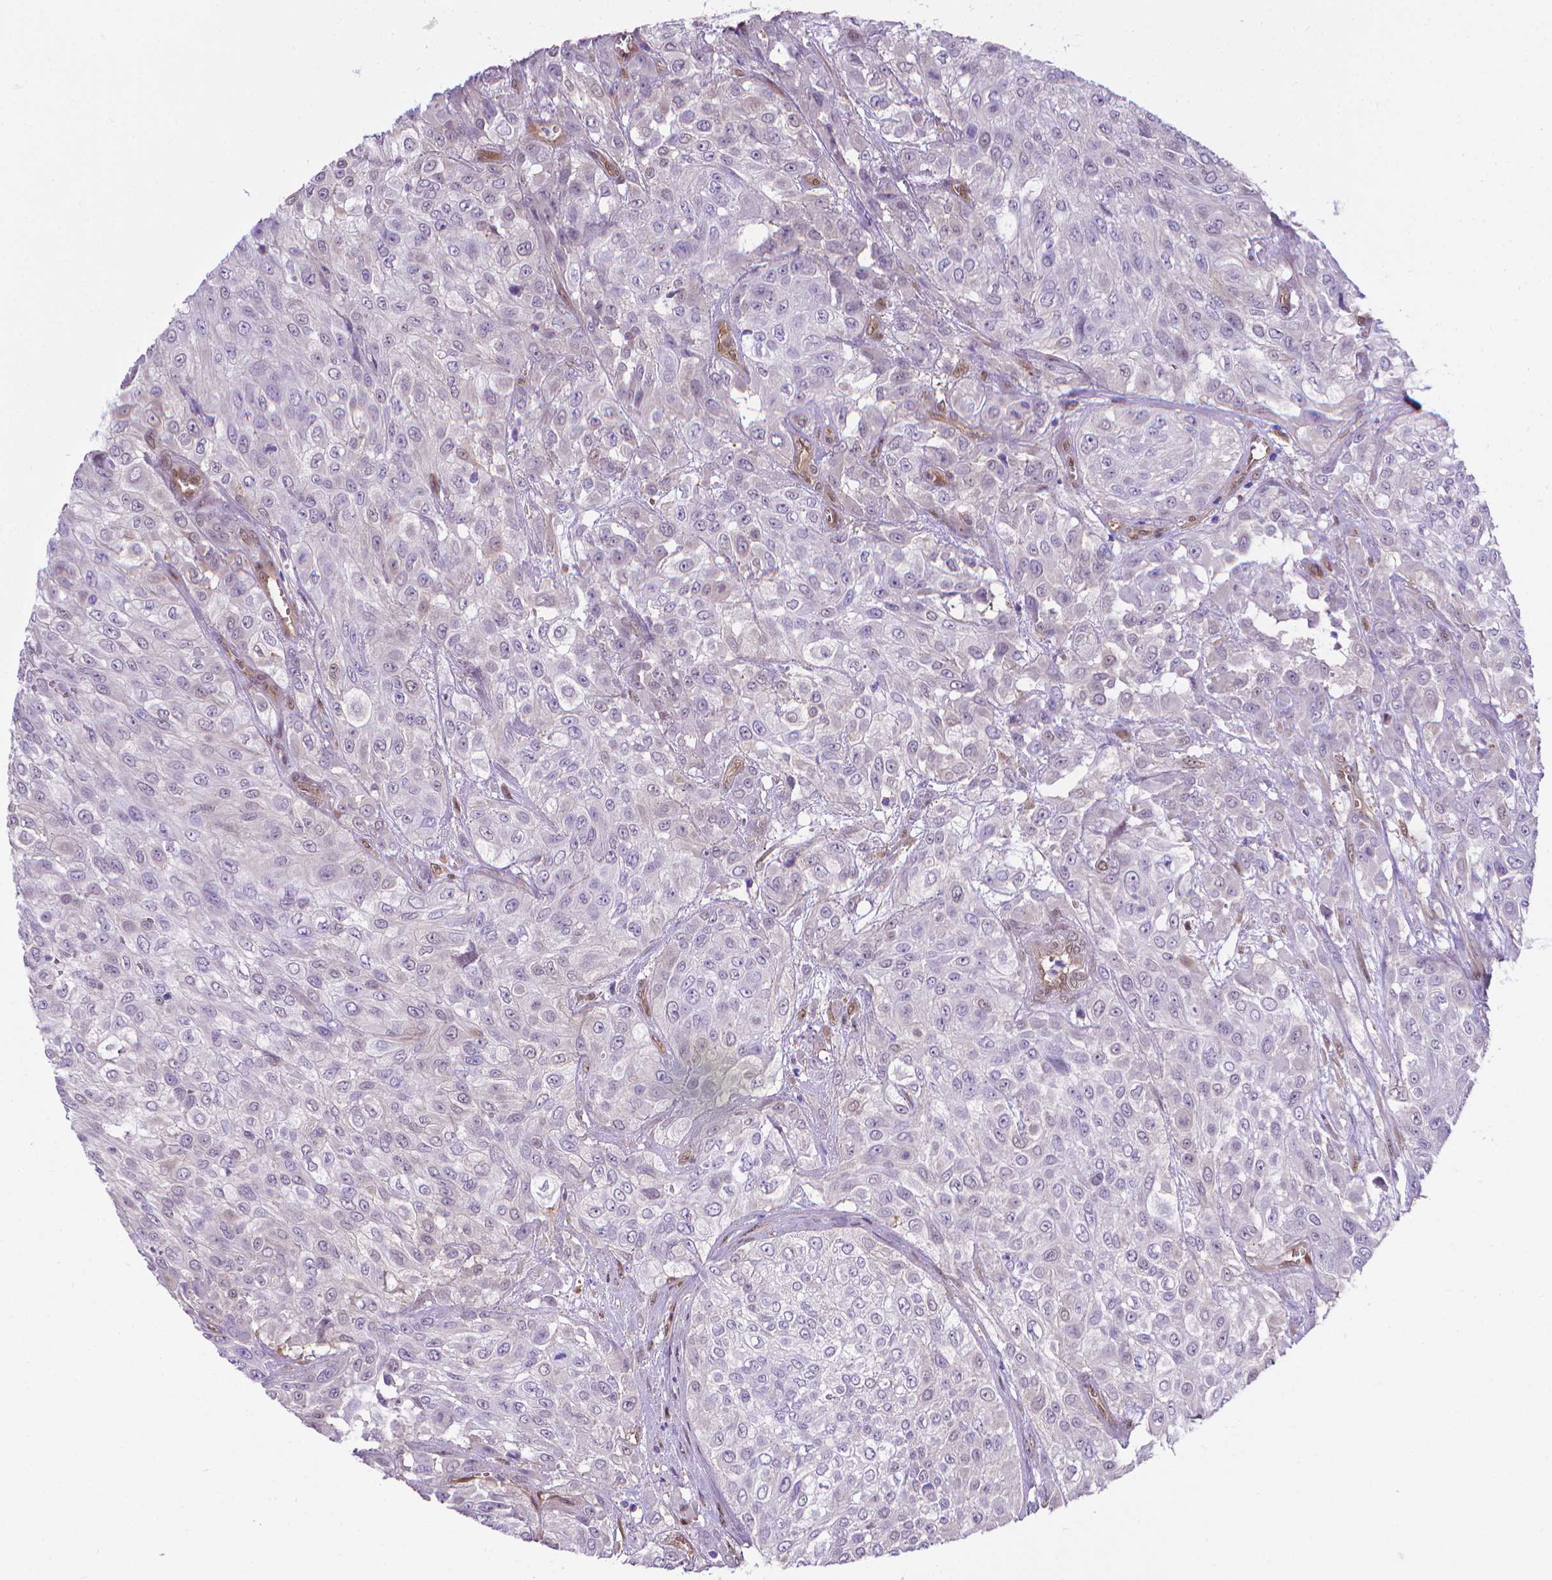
{"staining": {"intensity": "negative", "quantity": "none", "location": "none"}, "tissue": "urothelial cancer", "cell_type": "Tumor cells", "image_type": "cancer", "snomed": [{"axis": "morphology", "description": "Urothelial carcinoma, High grade"}, {"axis": "topography", "description": "Urinary bladder"}], "caption": "Protein analysis of urothelial carcinoma (high-grade) reveals no significant staining in tumor cells.", "gene": "CLIC4", "patient": {"sex": "male", "age": 57}}